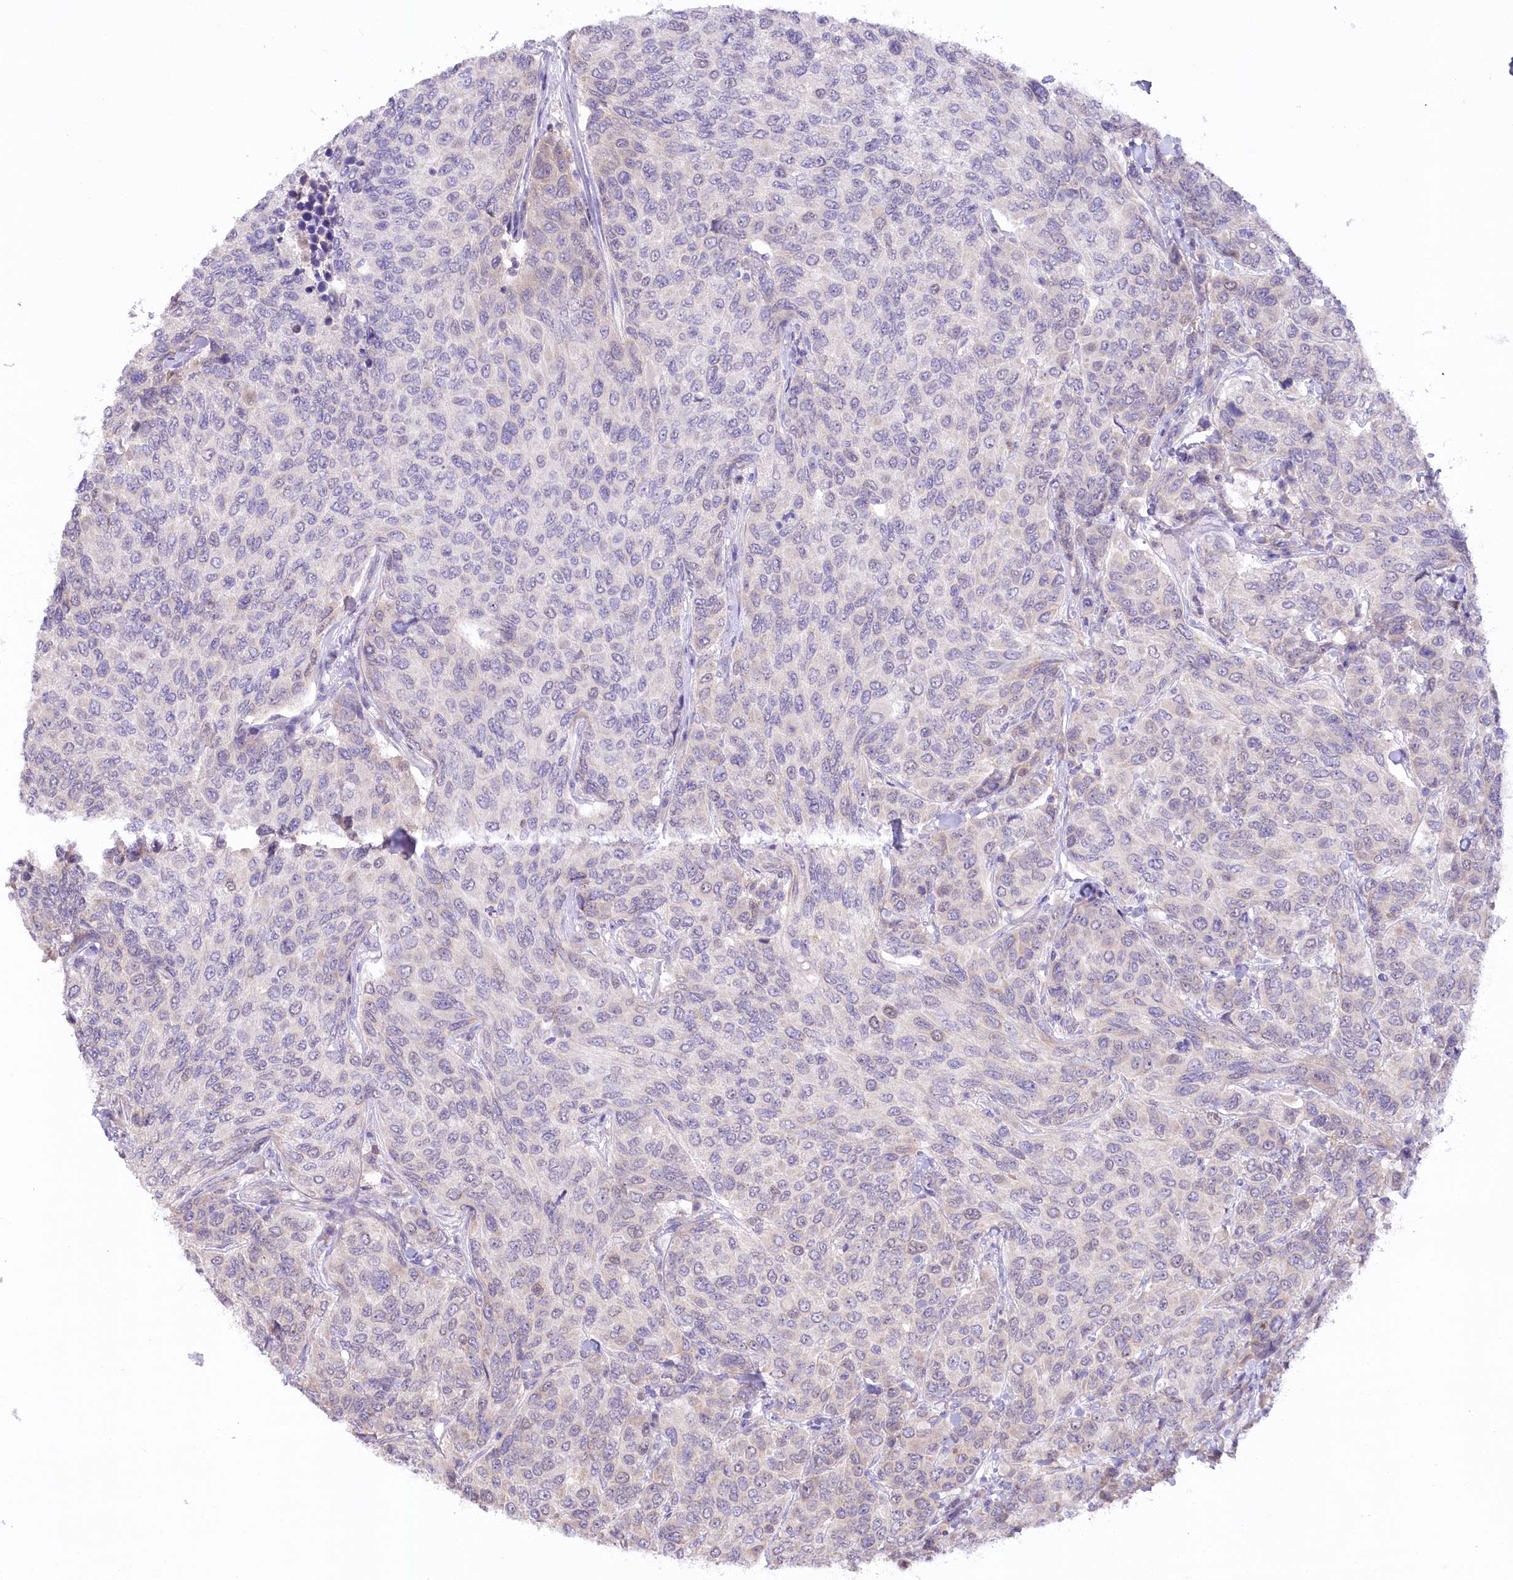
{"staining": {"intensity": "negative", "quantity": "none", "location": "none"}, "tissue": "breast cancer", "cell_type": "Tumor cells", "image_type": "cancer", "snomed": [{"axis": "morphology", "description": "Duct carcinoma"}, {"axis": "topography", "description": "Breast"}], "caption": "Immunohistochemistry (IHC) histopathology image of neoplastic tissue: human invasive ductal carcinoma (breast) stained with DAB exhibits no significant protein staining in tumor cells. (DAB (3,3'-diaminobenzidine) immunohistochemistry (IHC) visualized using brightfield microscopy, high magnification).", "gene": "MYOZ1", "patient": {"sex": "female", "age": 55}}